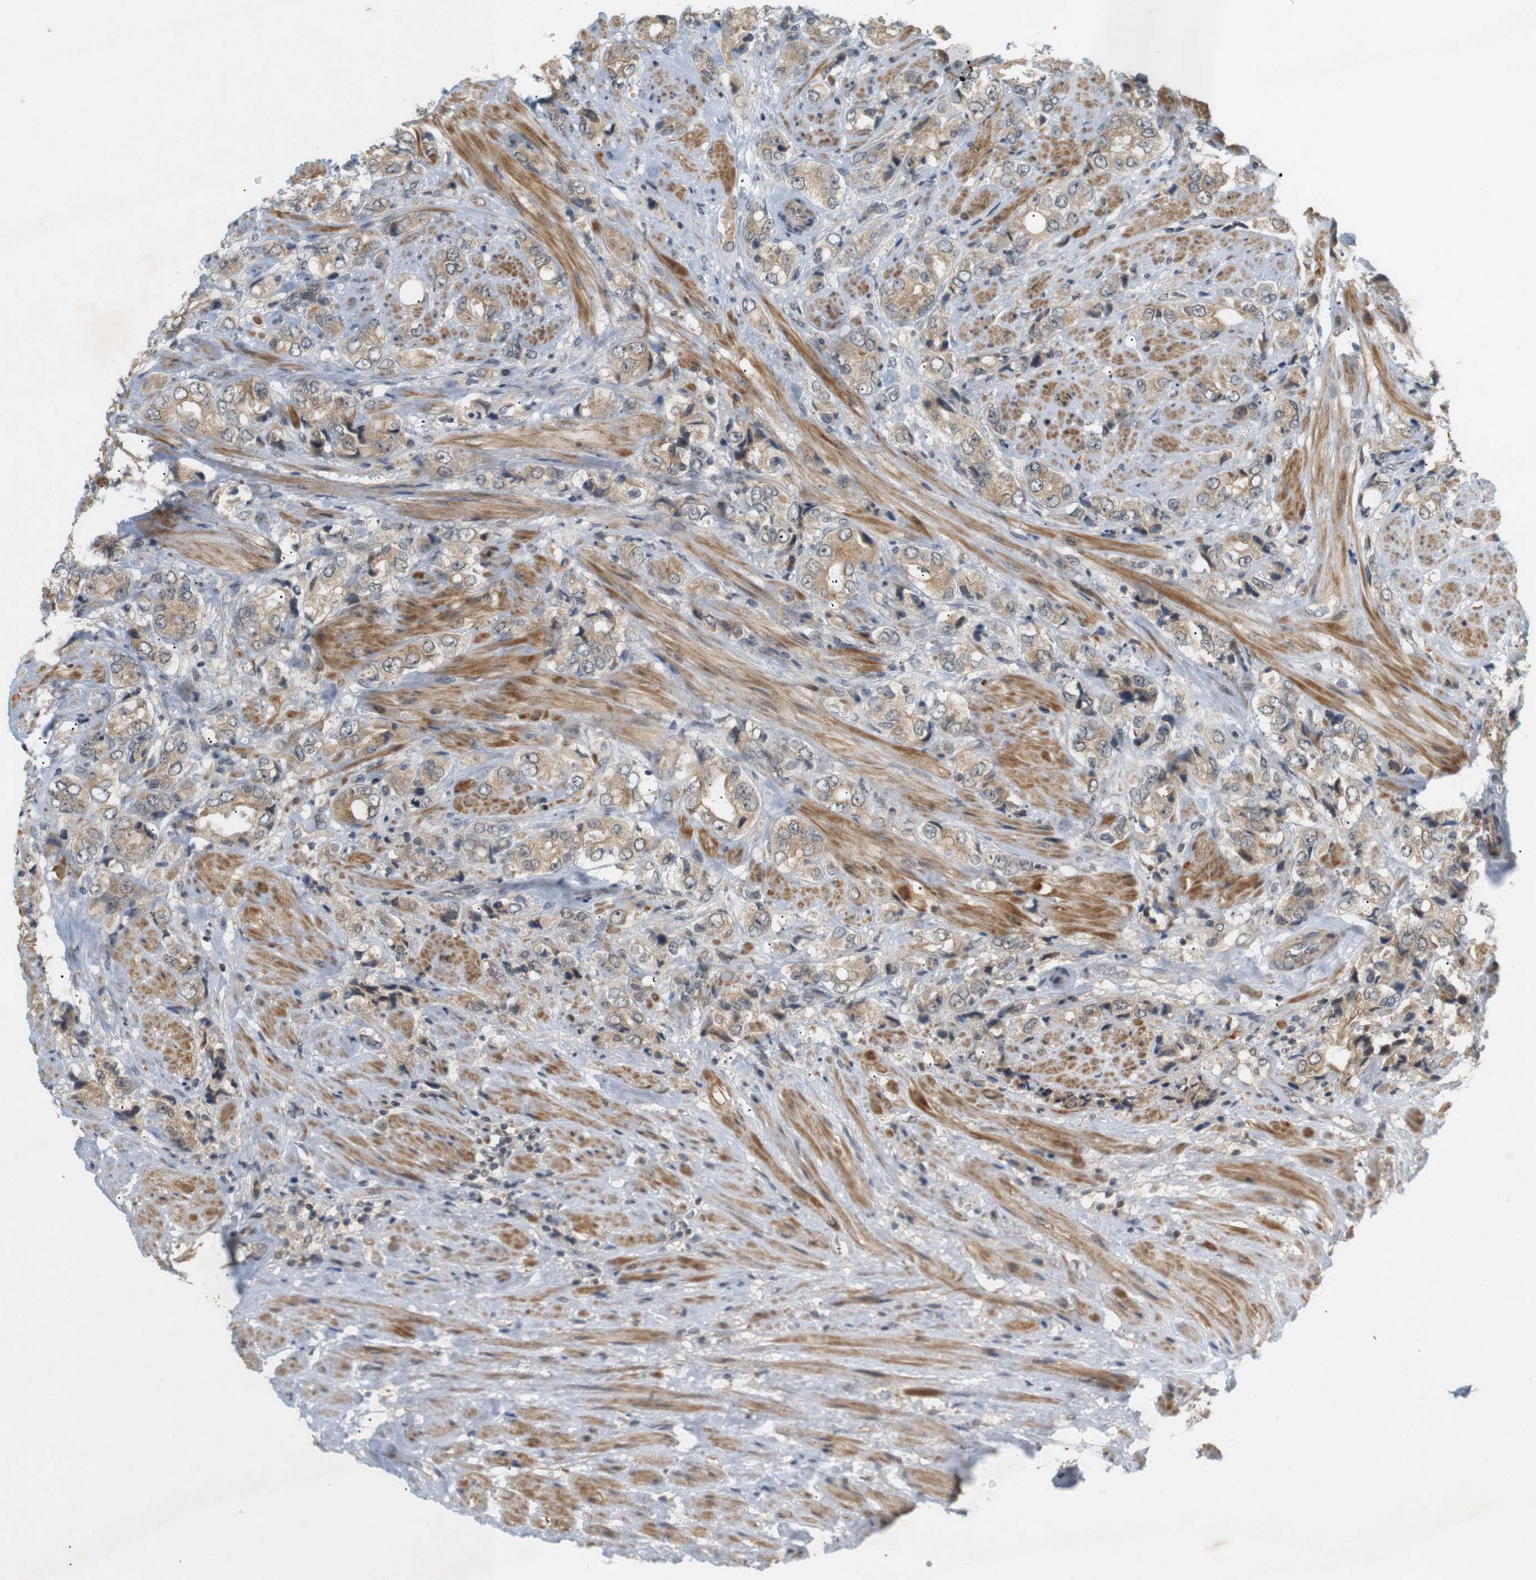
{"staining": {"intensity": "weak", "quantity": ">75%", "location": "cytoplasmic/membranous"}, "tissue": "prostate cancer", "cell_type": "Tumor cells", "image_type": "cancer", "snomed": [{"axis": "morphology", "description": "Adenocarcinoma, High grade"}, {"axis": "topography", "description": "Prostate"}], "caption": "A micrograph showing weak cytoplasmic/membranous expression in about >75% of tumor cells in prostate high-grade adenocarcinoma, as visualized by brown immunohistochemical staining.", "gene": "SOCS6", "patient": {"sex": "male", "age": 61}}